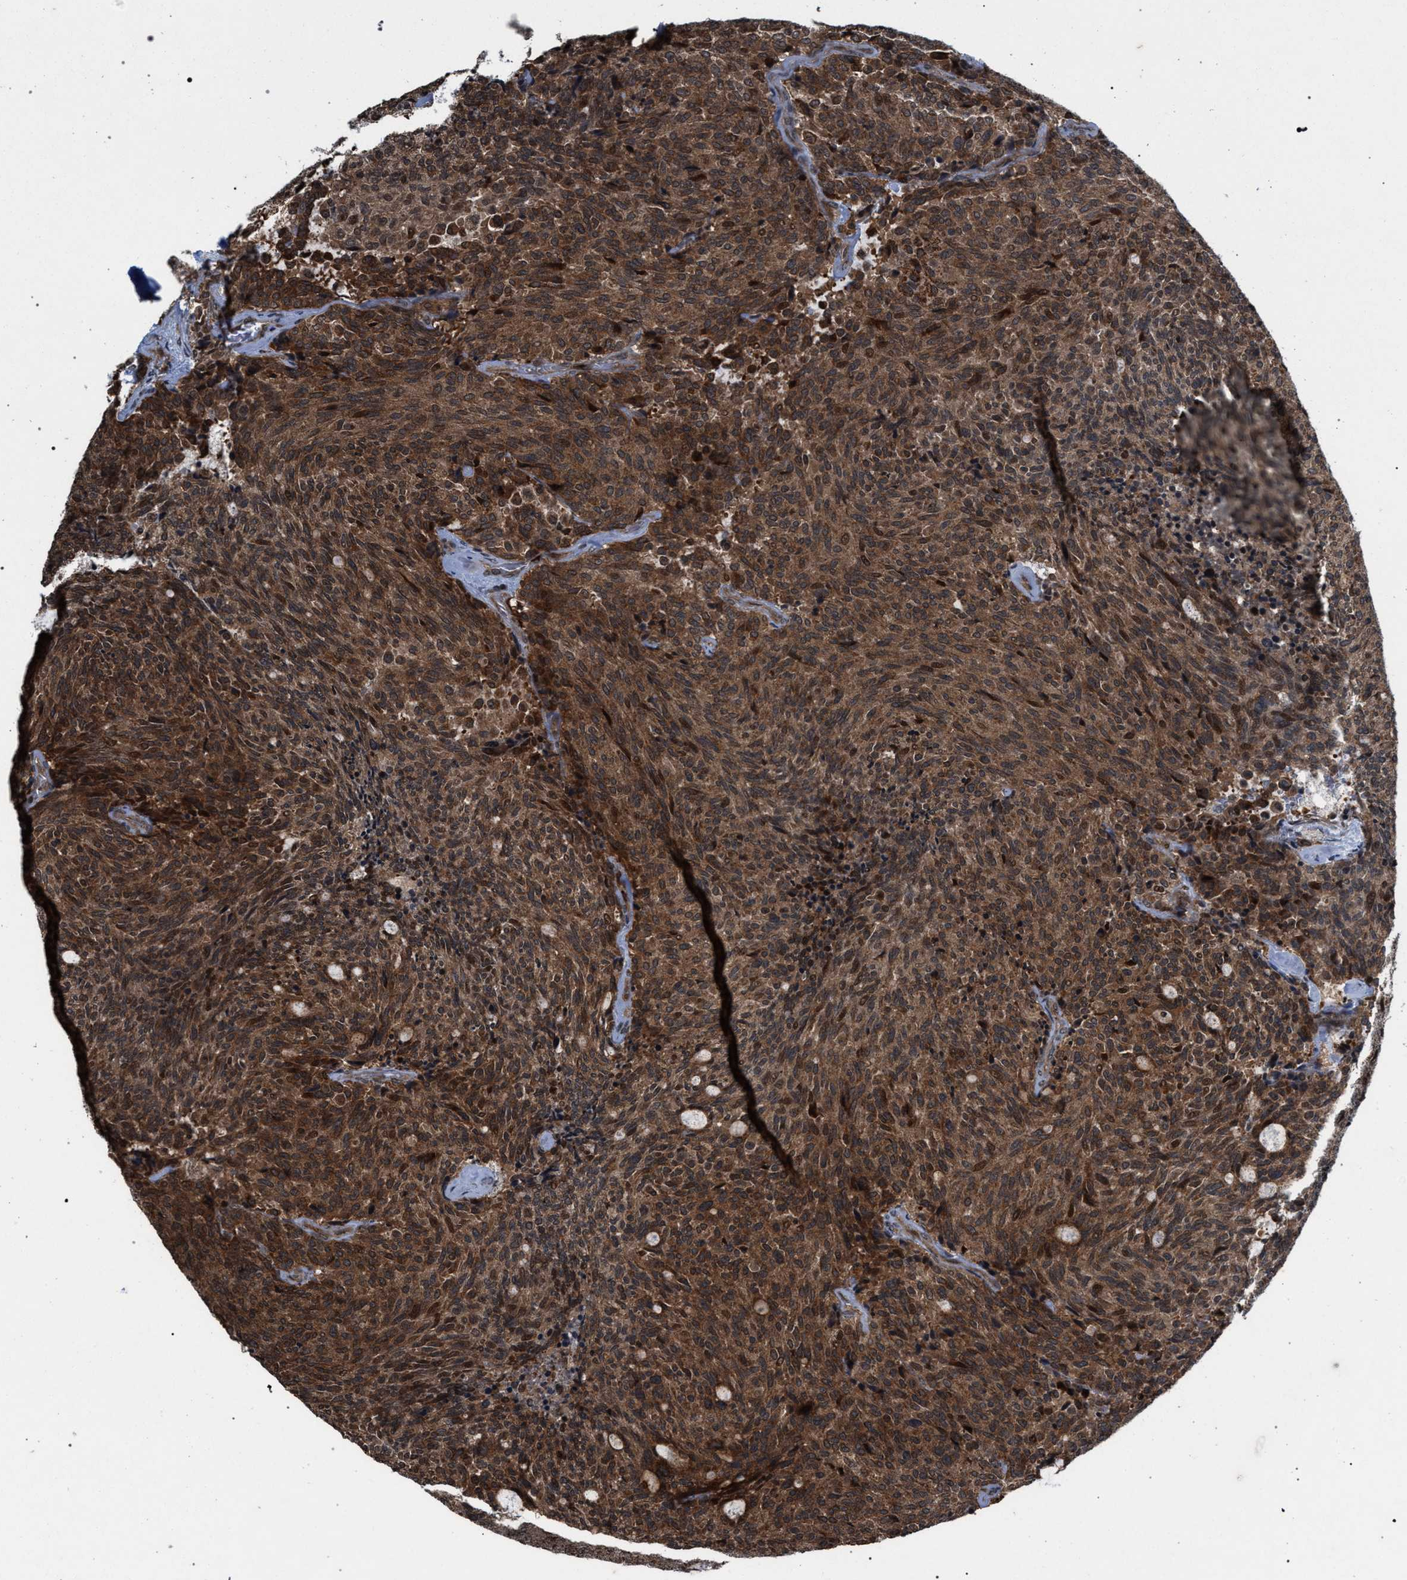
{"staining": {"intensity": "strong", "quantity": ">75%", "location": "cytoplasmic/membranous"}, "tissue": "carcinoid", "cell_type": "Tumor cells", "image_type": "cancer", "snomed": [{"axis": "morphology", "description": "Carcinoid, malignant, NOS"}, {"axis": "topography", "description": "Pancreas"}], "caption": "Brown immunohistochemical staining in carcinoid displays strong cytoplasmic/membranous positivity in about >75% of tumor cells.", "gene": "IRAK4", "patient": {"sex": "female", "age": 54}}